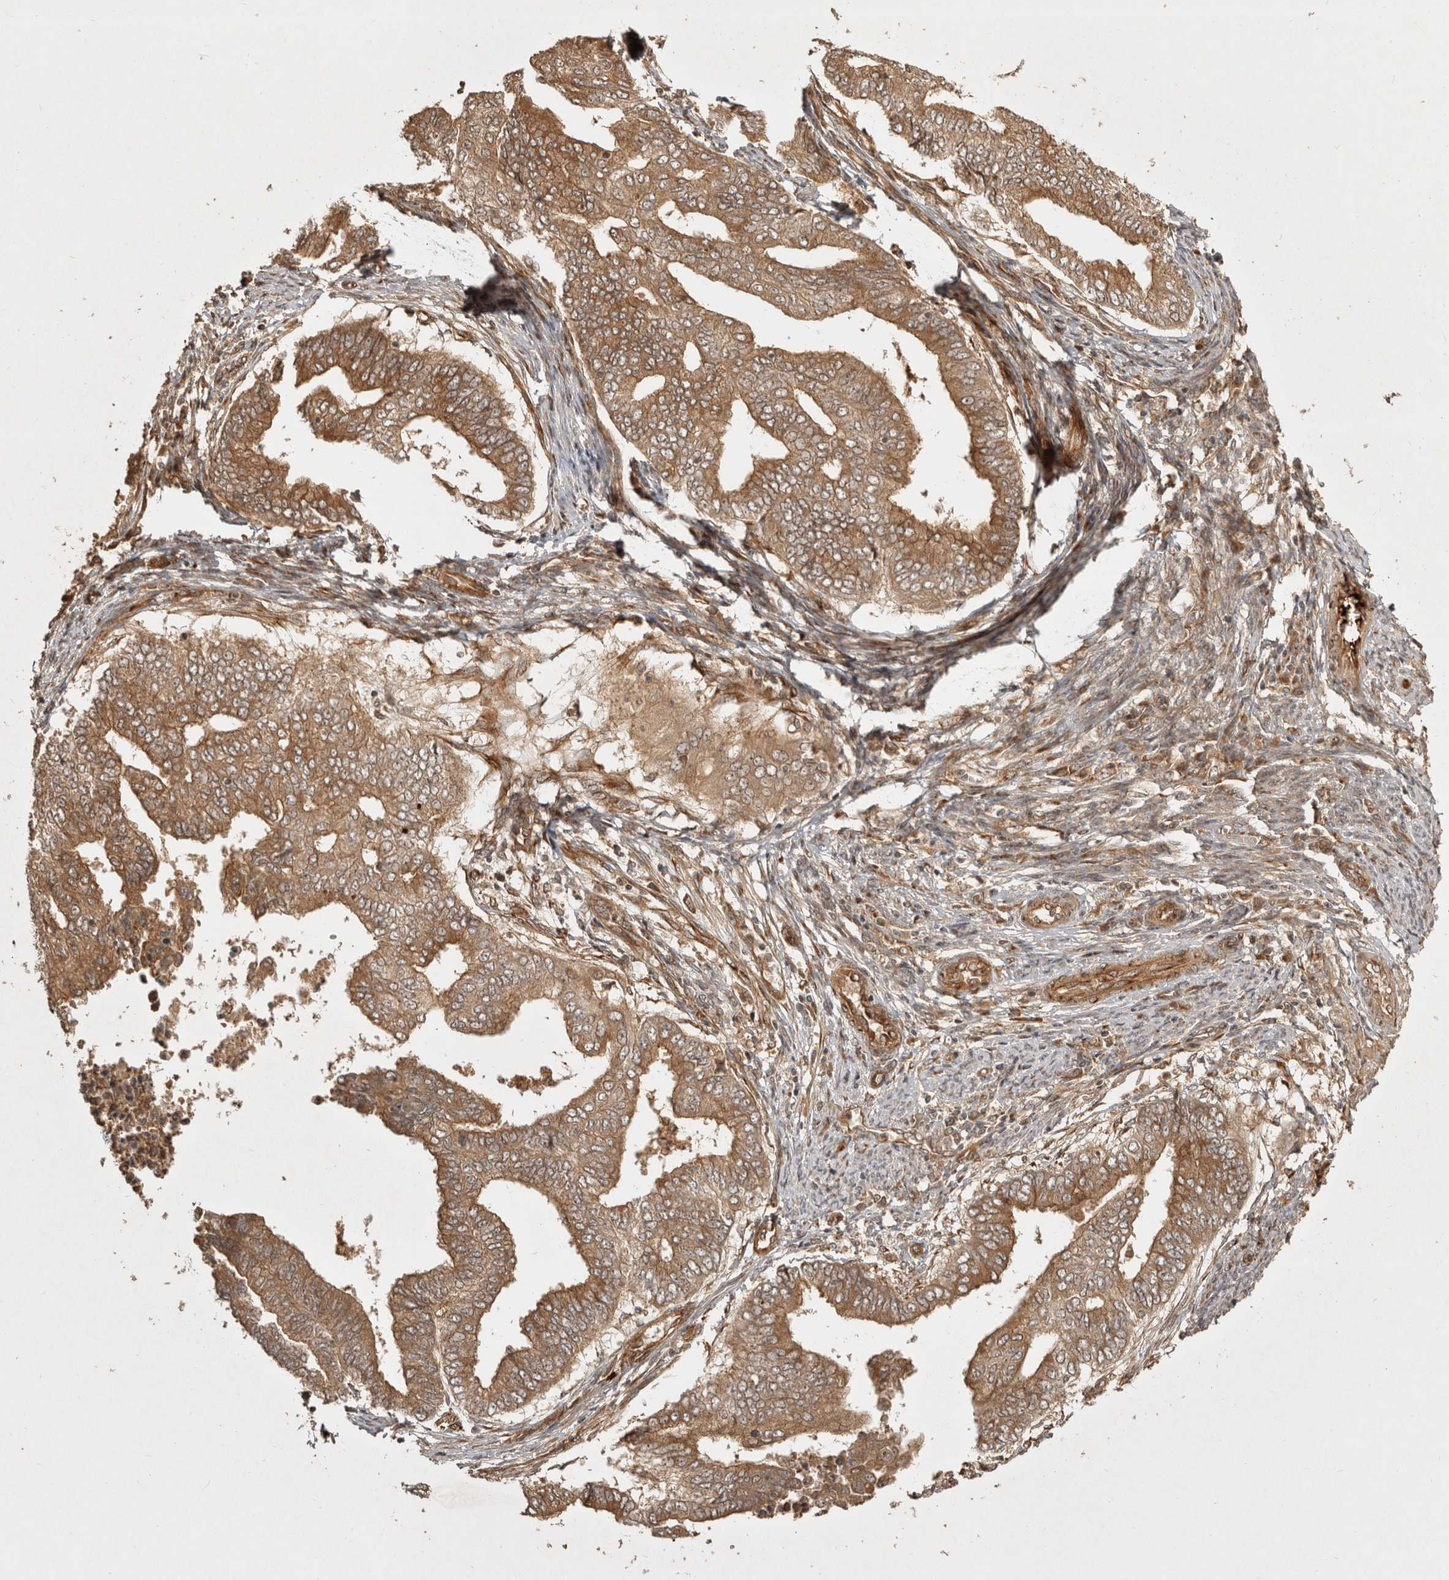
{"staining": {"intensity": "moderate", "quantity": ">75%", "location": "cytoplasmic/membranous"}, "tissue": "endometrial cancer", "cell_type": "Tumor cells", "image_type": "cancer", "snomed": [{"axis": "morphology", "description": "Polyp, NOS"}, {"axis": "morphology", "description": "Adenocarcinoma, NOS"}, {"axis": "morphology", "description": "Adenoma, NOS"}, {"axis": "topography", "description": "Endometrium"}], "caption": "IHC (DAB) staining of endometrial cancer exhibits moderate cytoplasmic/membranous protein positivity in about >75% of tumor cells.", "gene": "CAMSAP2", "patient": {"sex": "female", "age": 79}}